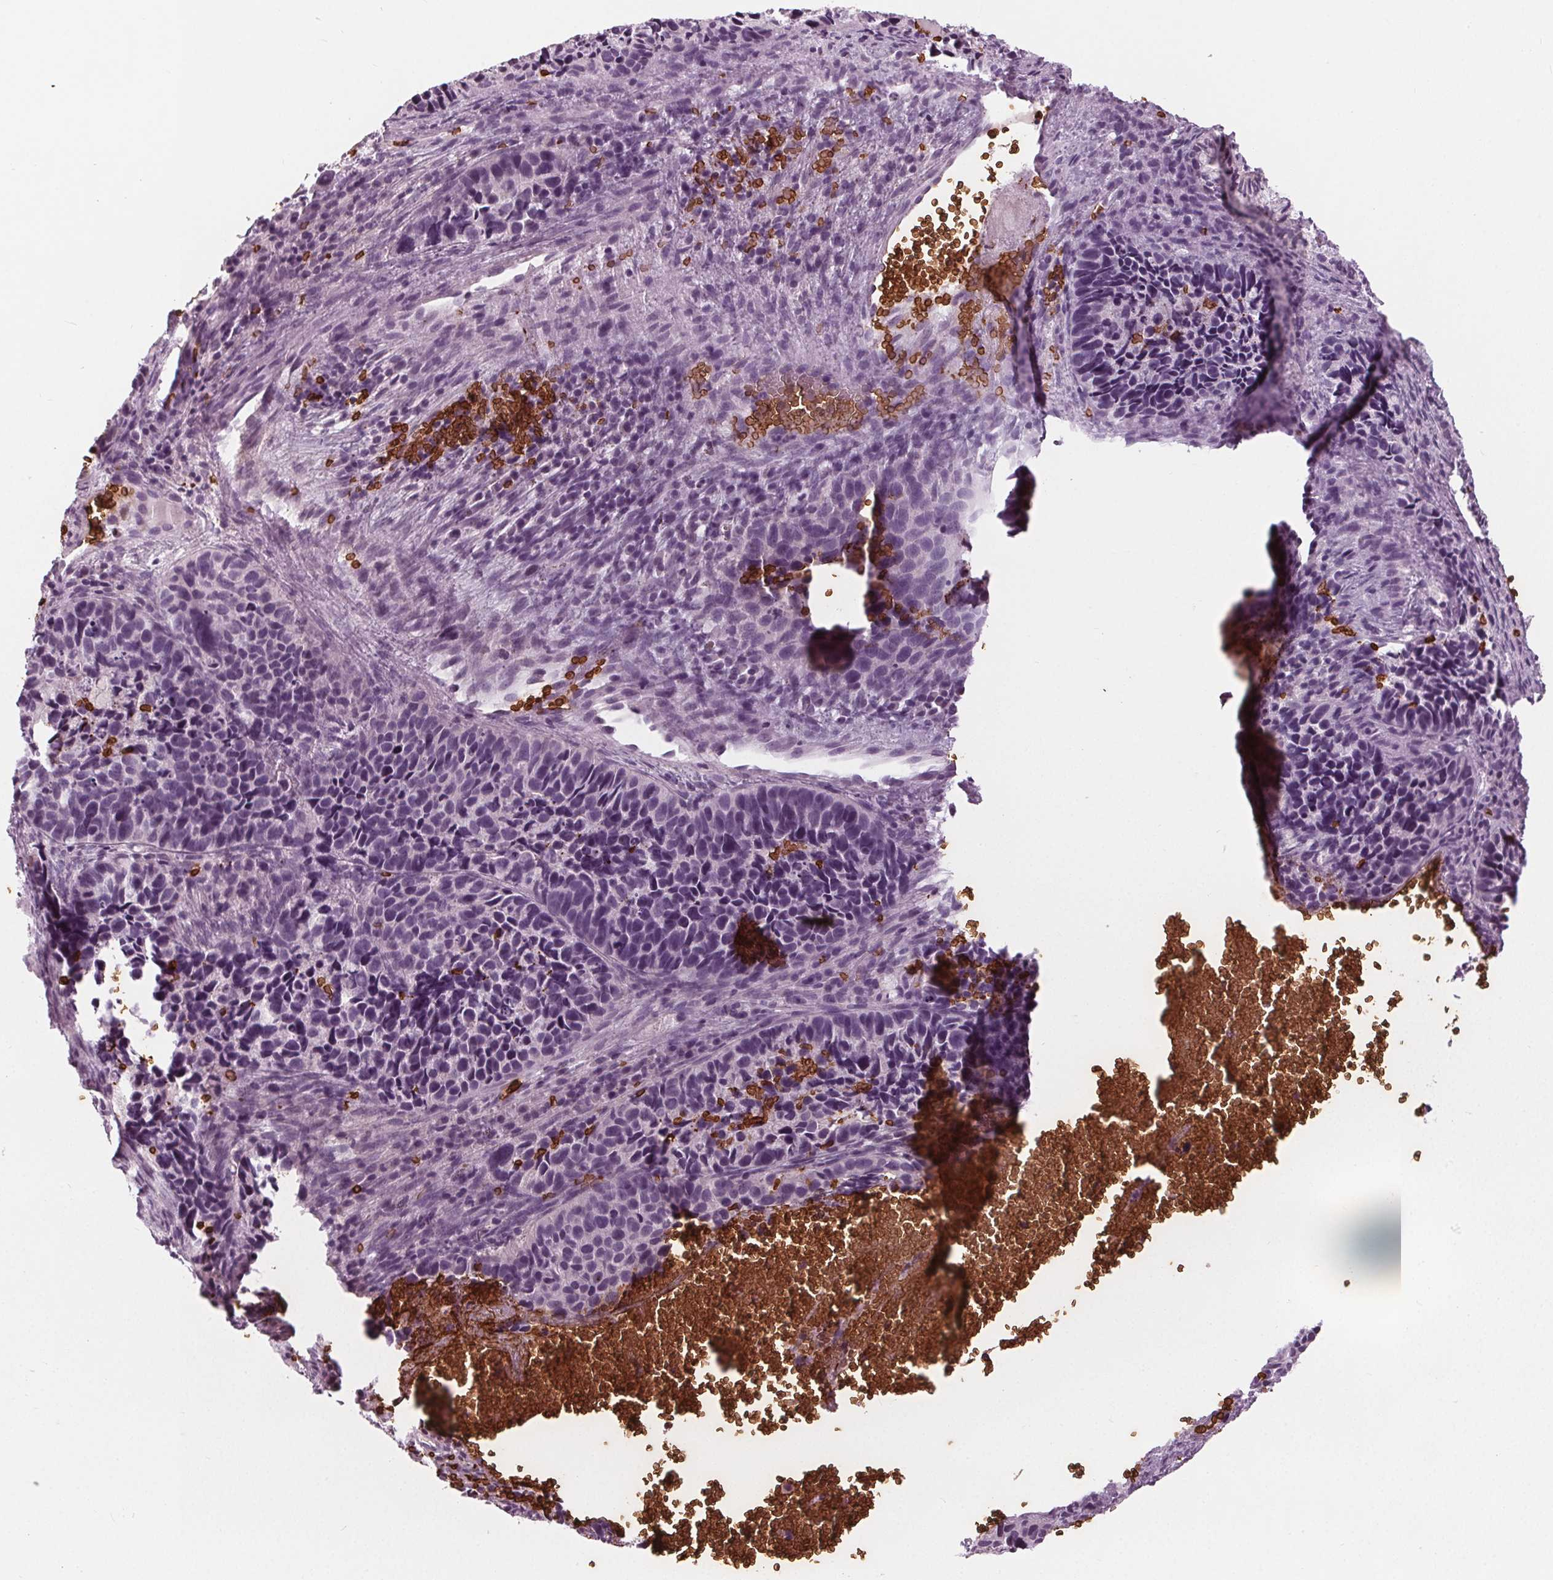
{"staining": {"intensity": "negative", "quantity": "none", "location": "none"}, "tissue": "cervical cancer", "cell_type": "Tumor cells", "image_type": "cancer", "snomed": [{"axis": "morphology", "description": "Squamous cell carcinoma, NOS"}, {"axis": "topography", "description": "Cervix"}], "caption": "An IHC image of cervical cancer is shown. There is no staining in tumor cells of cervical cancer.", "gene": "SLC4A1", "patient": {"sex": "female", "age": 38}}